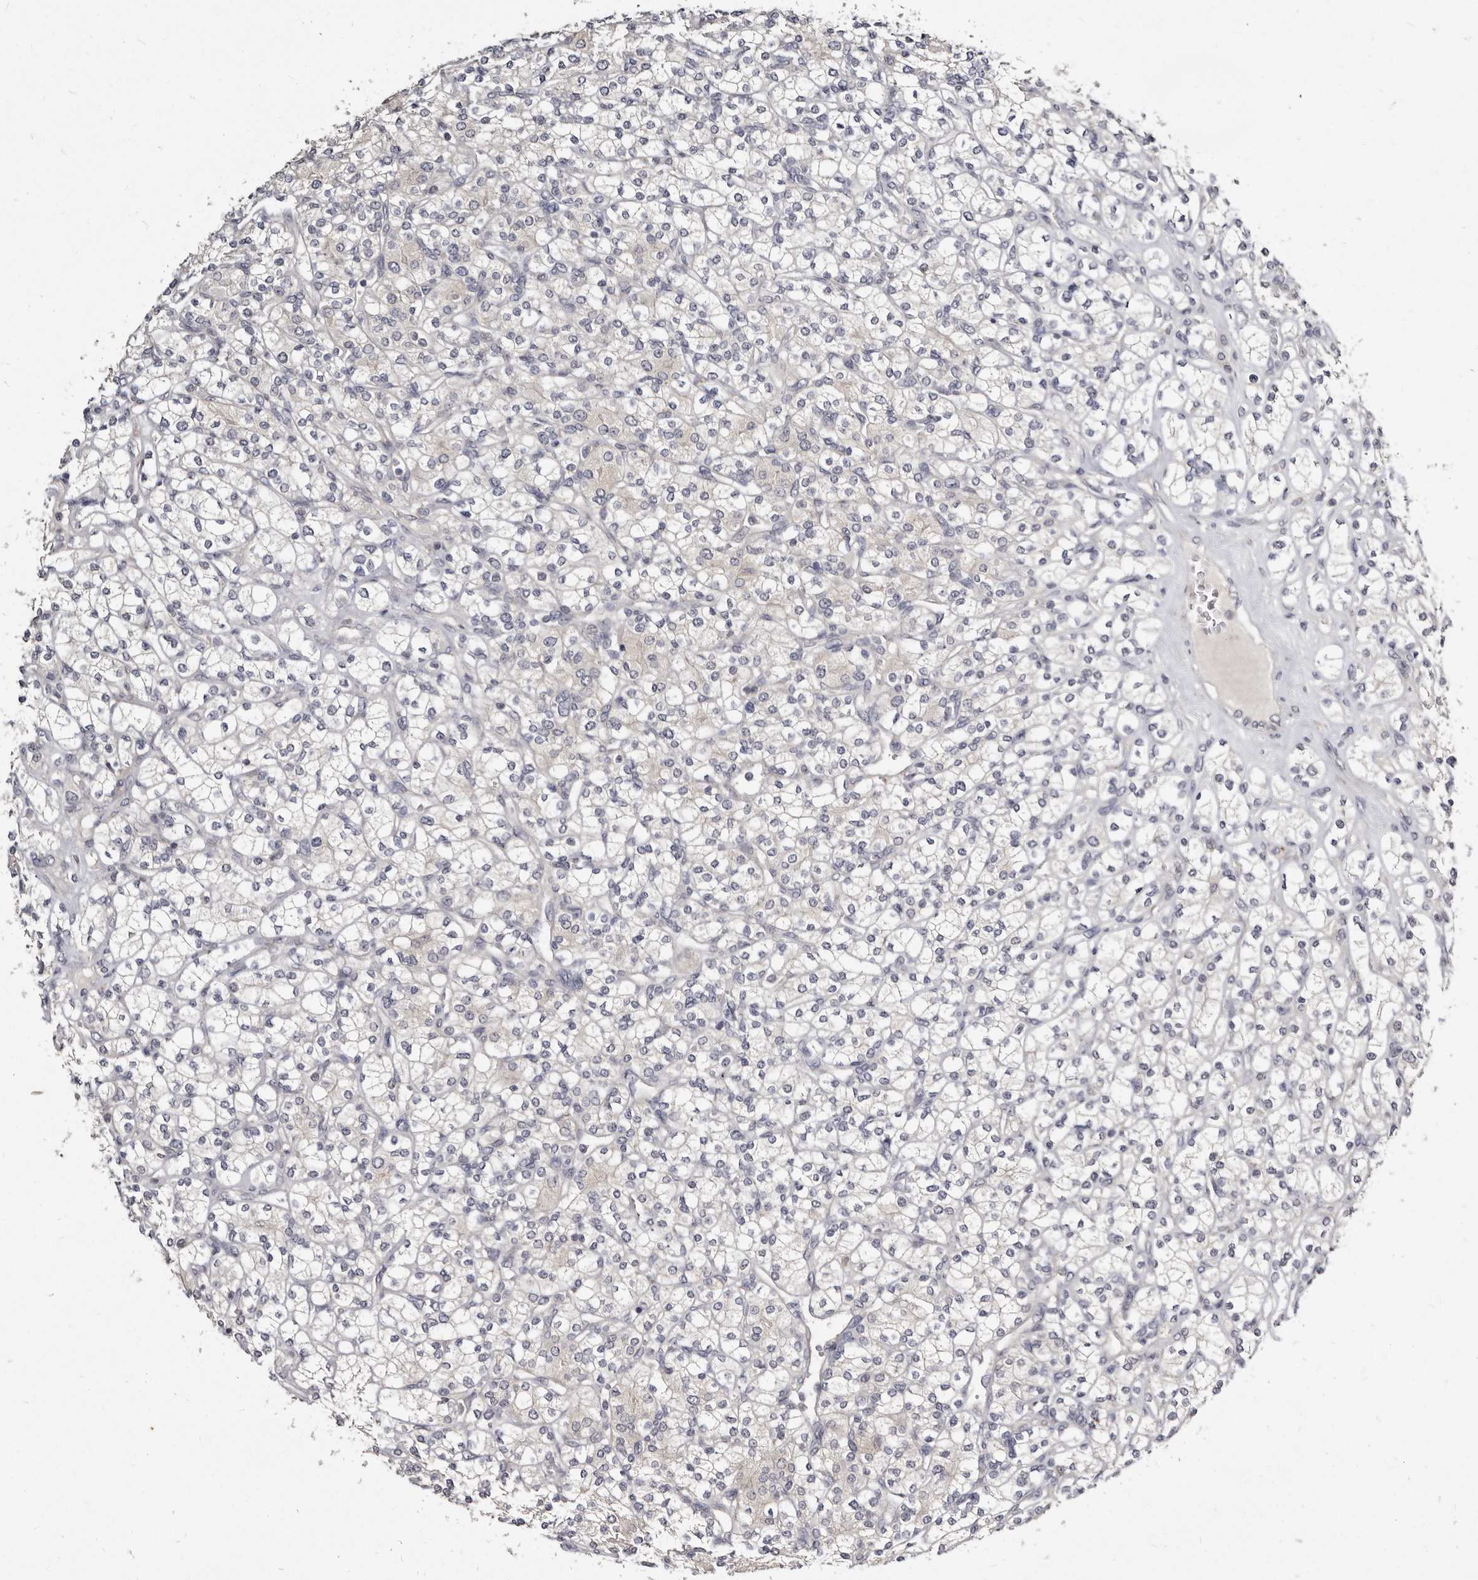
{"staining": {"intensity": "negative", "quantity": "none", "location": "none"}, "tissue": "renal cancer", "cell_type": "Tumor cells", "image_type": "cancer", "snomed": [{"axis": "morphology", "description": "Adenocarcinoma, NOS"}, {"axis": "topography", "description": "Kidney"}], "caption": "This is an immunohistochemistry micrograph of human renal cancer (adenocarcinoma). There is no positivity in tumor cells.", "gene": "KLHL4", "patient": {"sex": "male", "age": 77}}